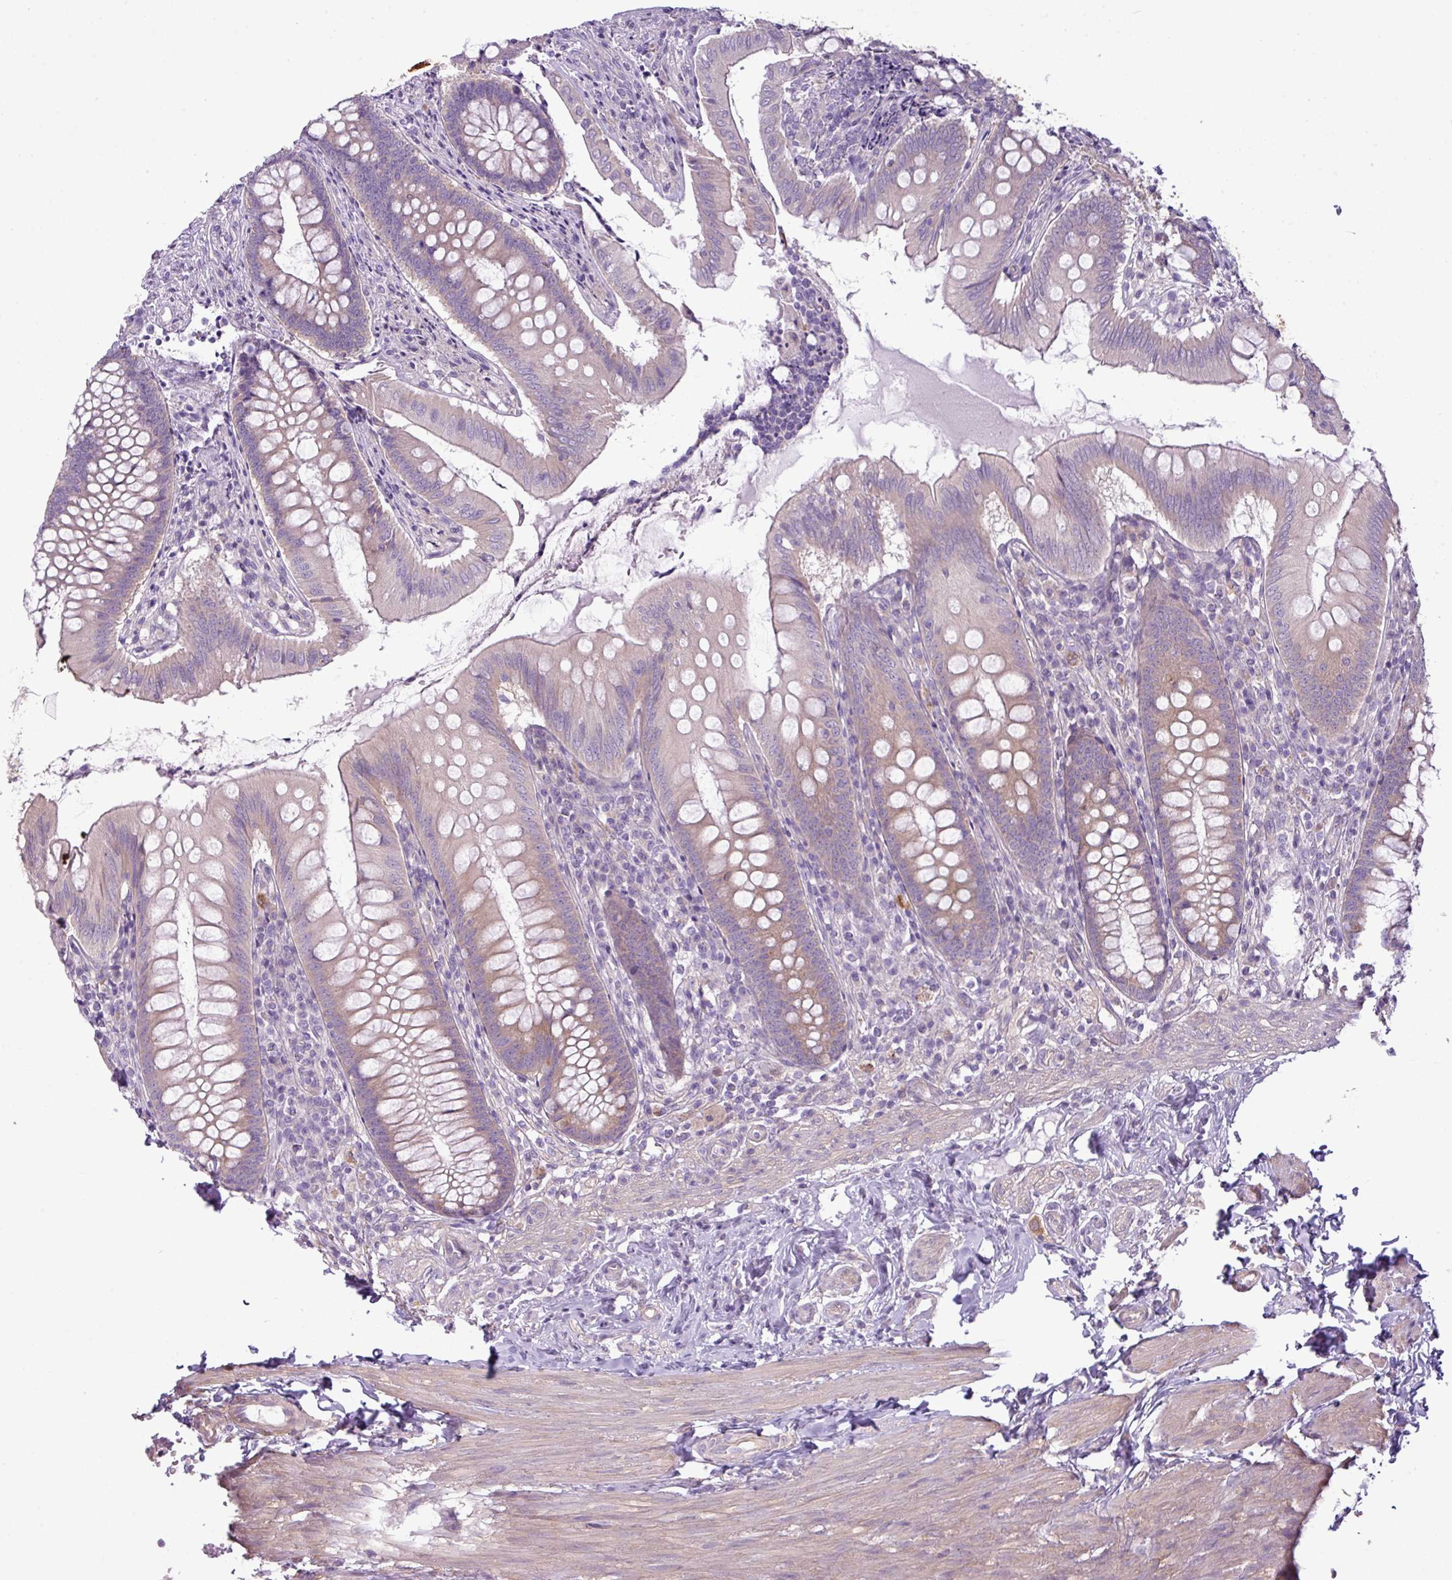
{"staining": {"intensity": "weak", "quantity": "25%-75%", "location": "cytoplasmic/membranous"}, "tissue": "appendix", "cell_type": "Glandular cells", "image_type": "normal", "snomed": [{"axis": "morphology", "description": "Normal tissue, NOS"}, {"axis": "topography", "description": "Appendix"}], "caption": "Benign appendix displays weak cytoplasmic/membranous positivity in approximately 25%-75% of glandular cells.", "gene": "CAMK2A", "patient": {"sex": "female", "age": 51}}